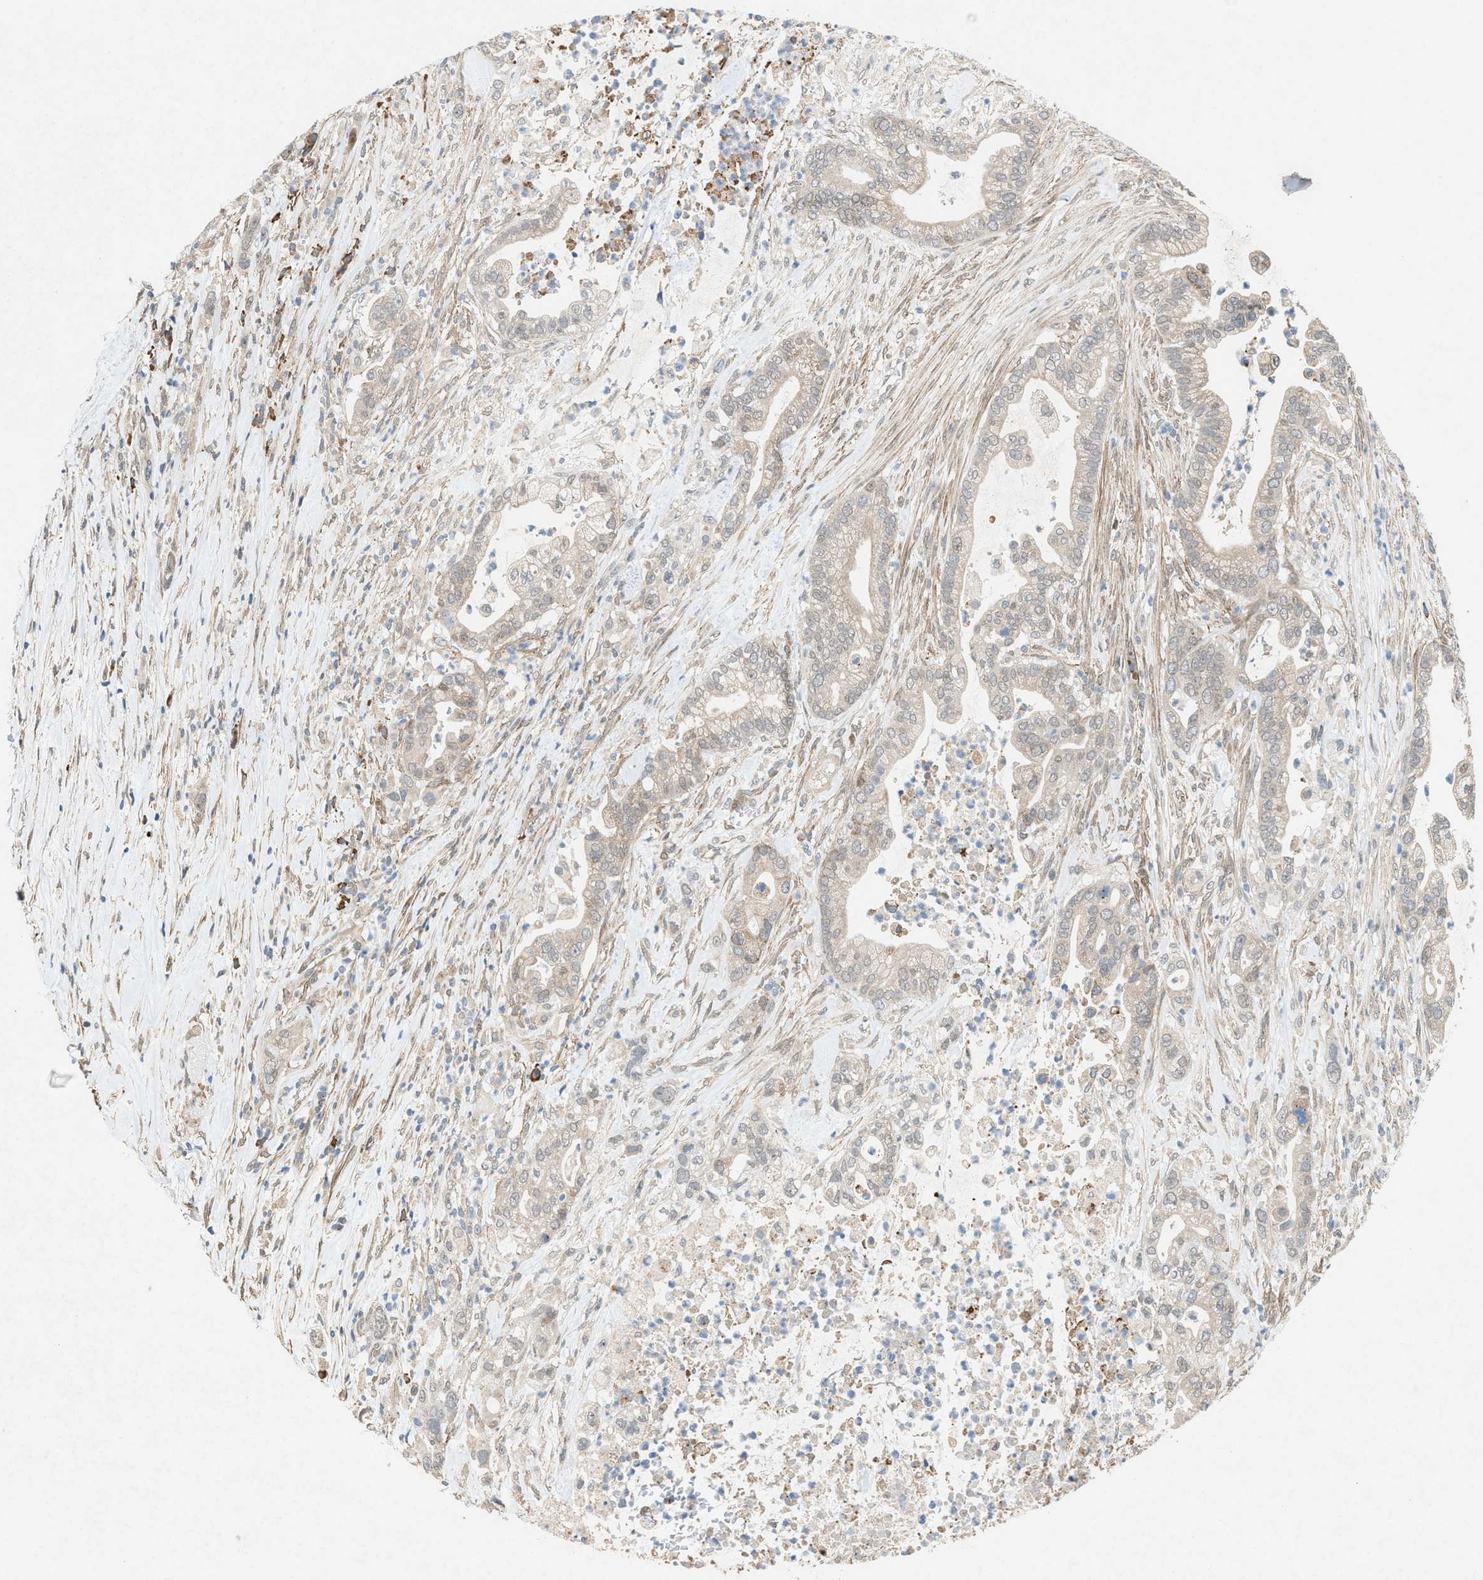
{"staining": {"intensity": "weak", "quantity": "25%-75%", "location": "cytoplasmic/membranous"}, "tissue": "pancreatic cancer", "cell_type": "Tumor cells", "image_type": "cancer", "snomed": [{"axis": "morphology", "description": "Adenocarcinoma, NOS"}, {"axis": "topography", "description": "Pancreas"}], "caption": "A high-resolution micrograph shows immunohistochemistry staining of pancreatic adenocarcinoma, which shows weak cytoplasmic/membranous staining in approximately 25%-75% of tumor cells.", "gene": "MFSD6", "patient": {"sex": "male", "age": 69}}